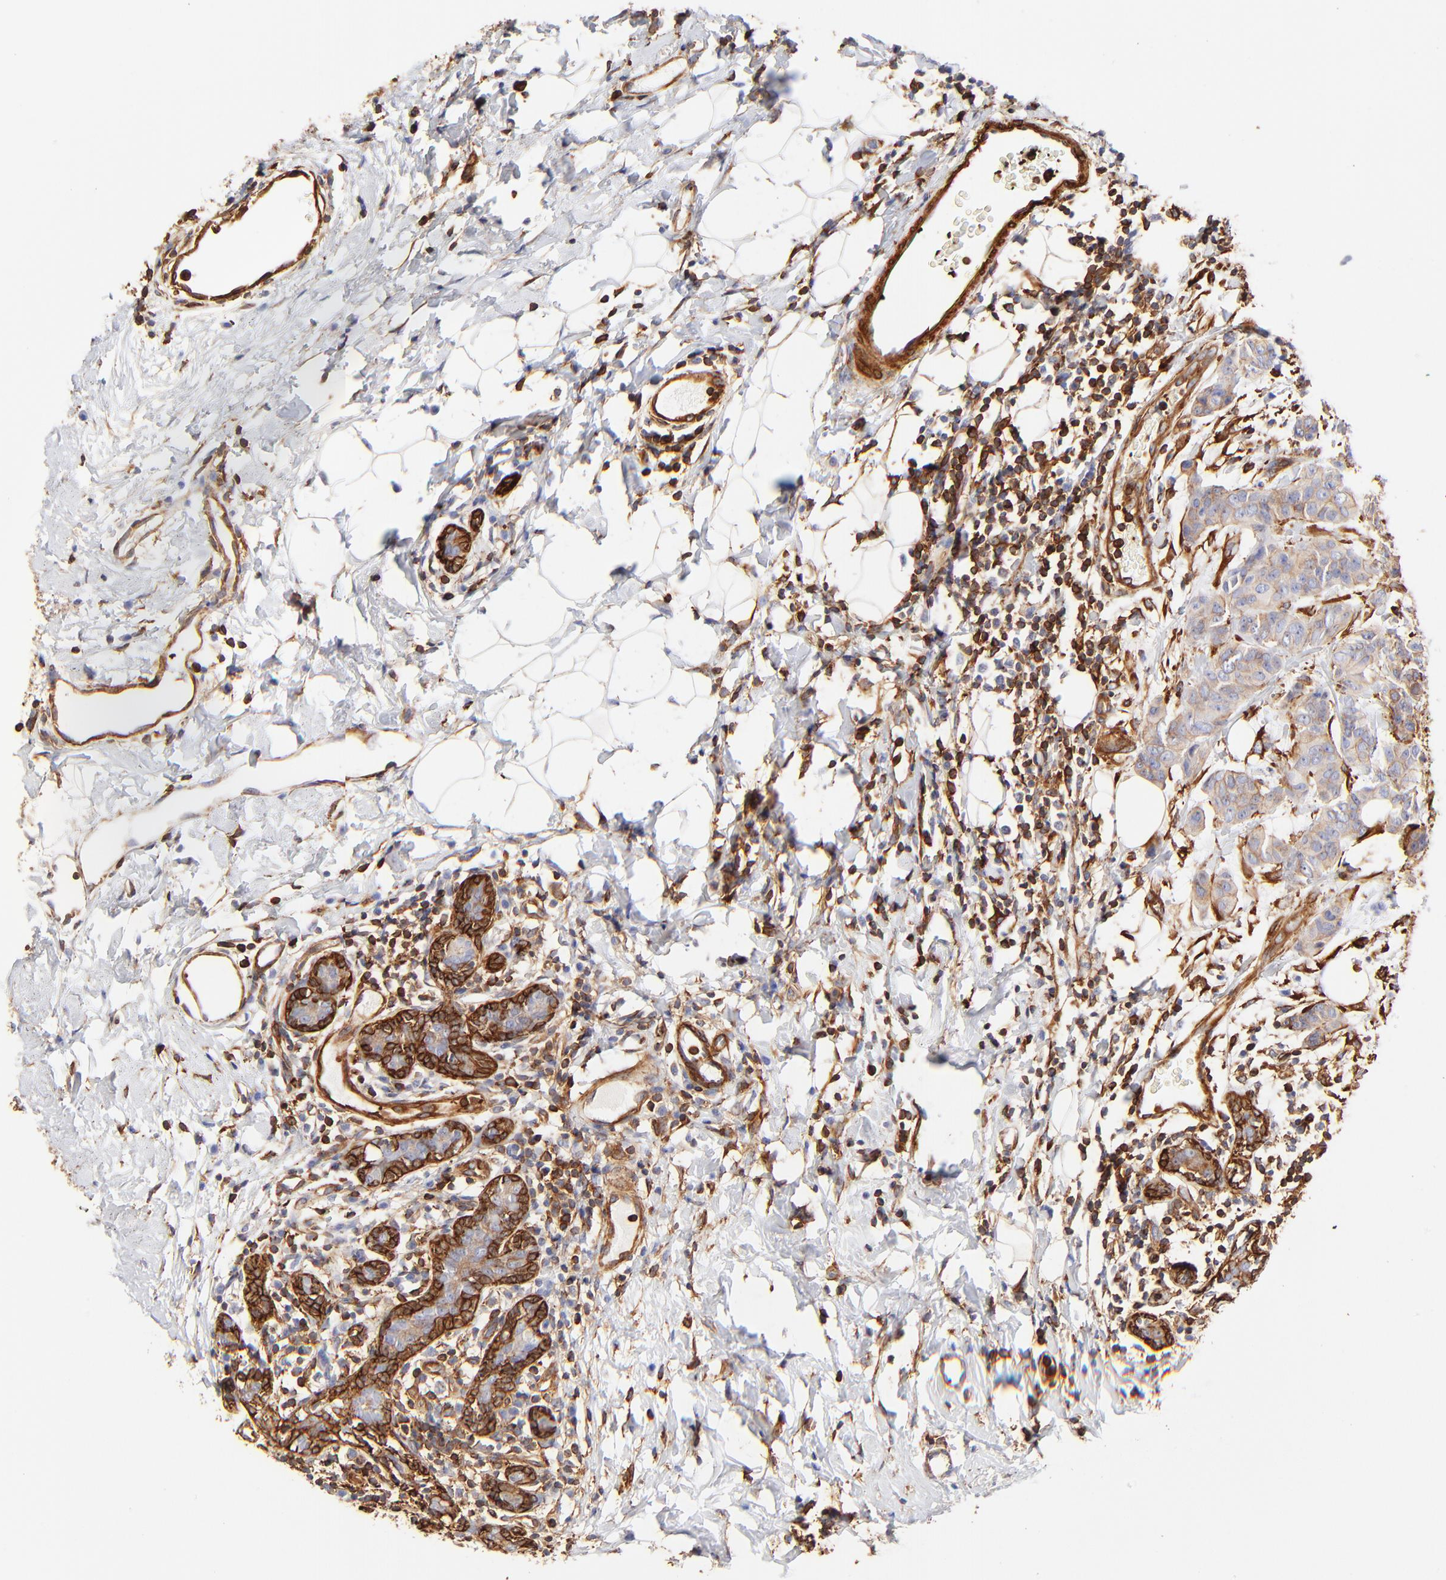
{"staining": {"intensity": "moderate", "quantity": ">75%", "location": "cytoplasmic/membranous"}, "tissue": "breast cancer", "cell_type": "Tumor cells", "image_type": "cancer", "snomed": [{"axis": "morphology", "description": "Duct carcinoma"}, {"axis": "topography", "description": "Breast"}], "caption": "A micrograph of human intraductal carcinoma (breast) stained for a protein reveals moderate cytoplasmic/membranous brown staining in tumor cells. Nuclei are stained in blue.", "gene": "FLNA", "patient": {"sex": "female", "age": 40}}